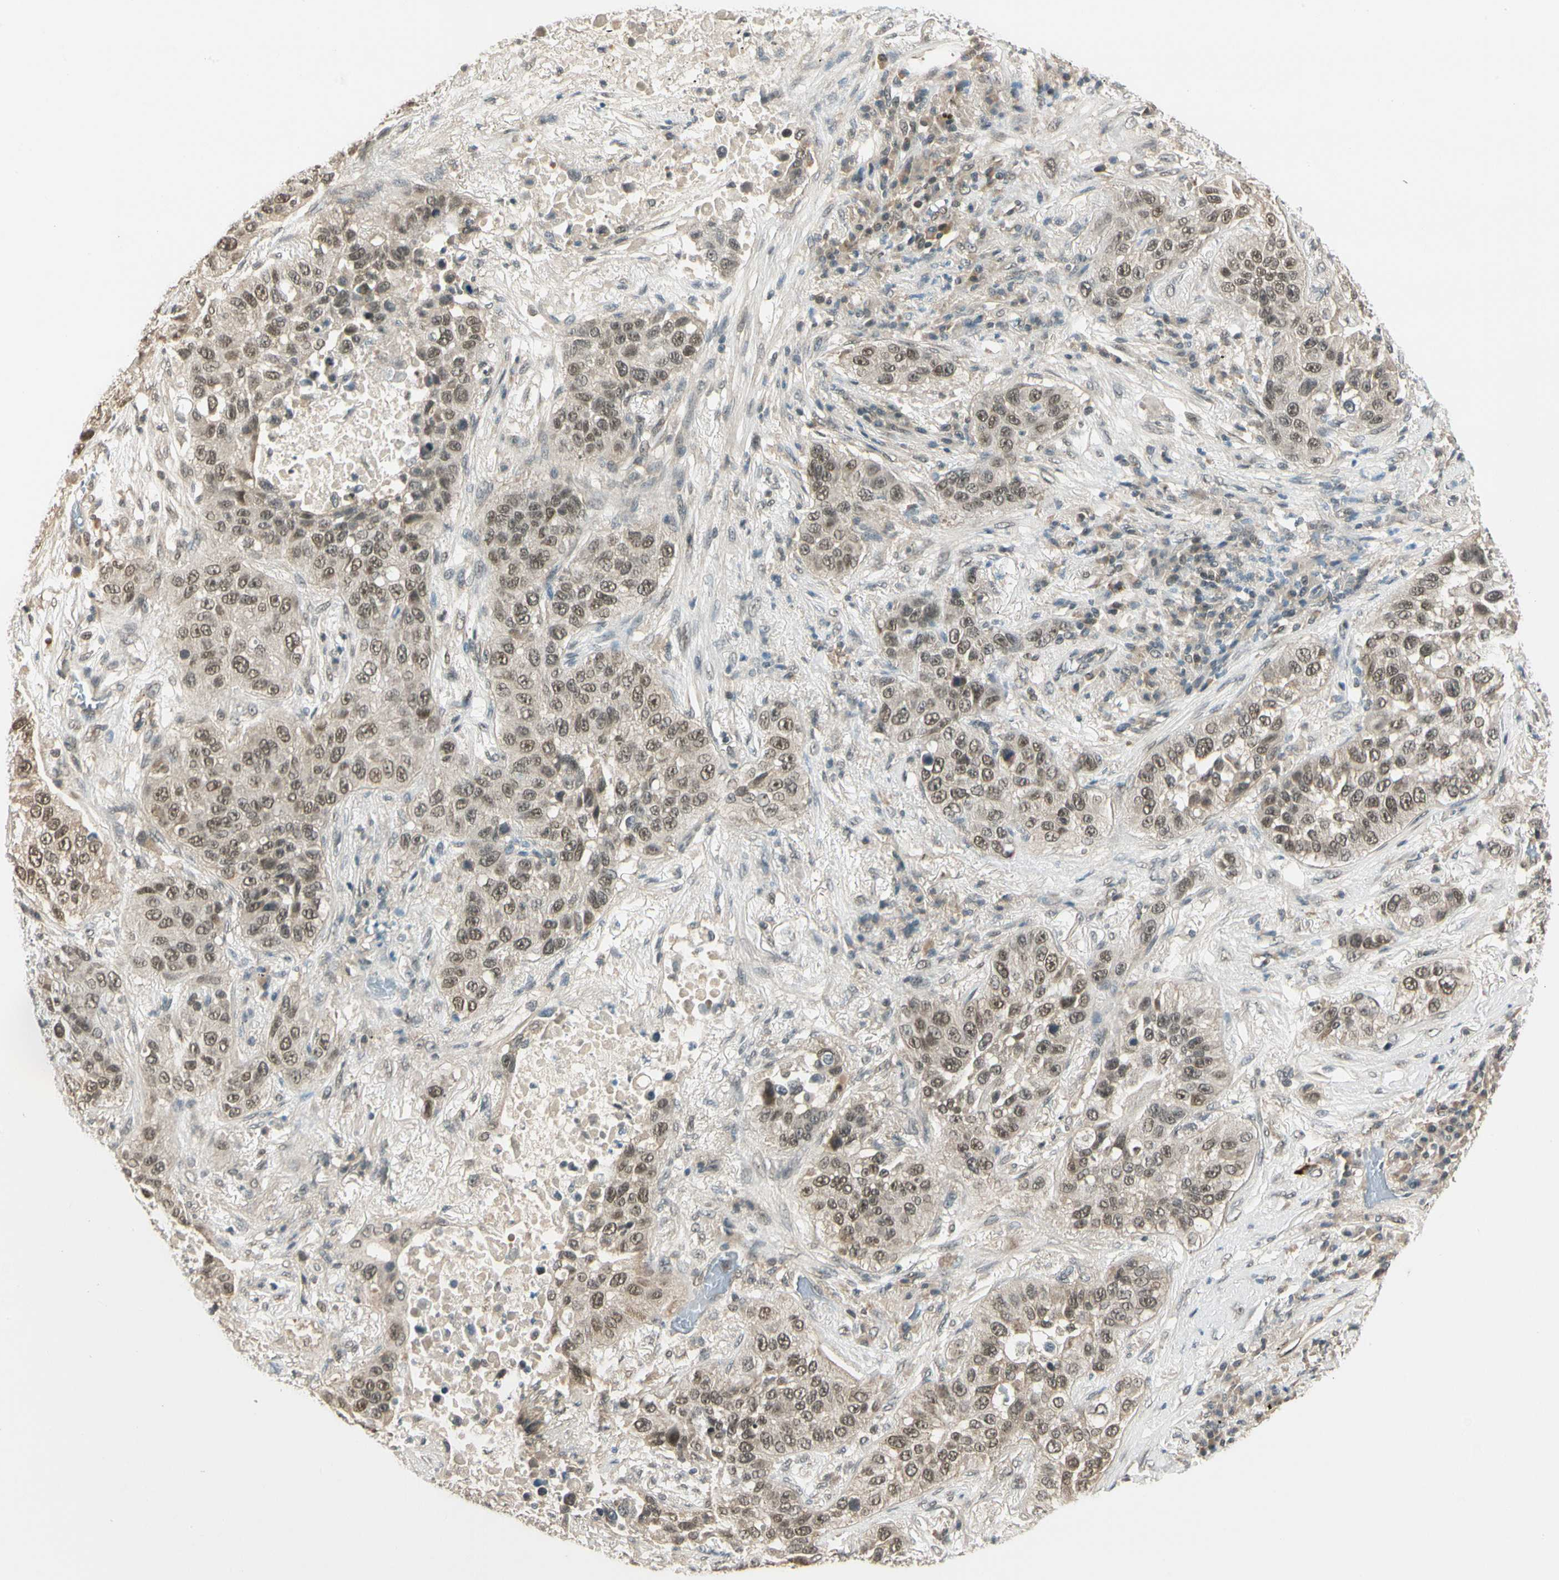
{"staining": {"intensity": "weak", "quantity": ">75%", "location": "cytoplasmic/membranous,nuclear"}, "tissue": "lung cancer", "cell_type": "Tumor cells", "image_type": "cancer", "snomed": [{"axis": "morphology", "description": "Squamous cell carcinoma, NOS"}, {"axis": "topography", "description": "Lung"}], "caption": "Human lung cancer (squamous cell carcinoma) stained with a protein marker reveals weak staining in tumor cells.", "gene": "ZSCAN12", "patient": {"sex": "male", "age": 57}}